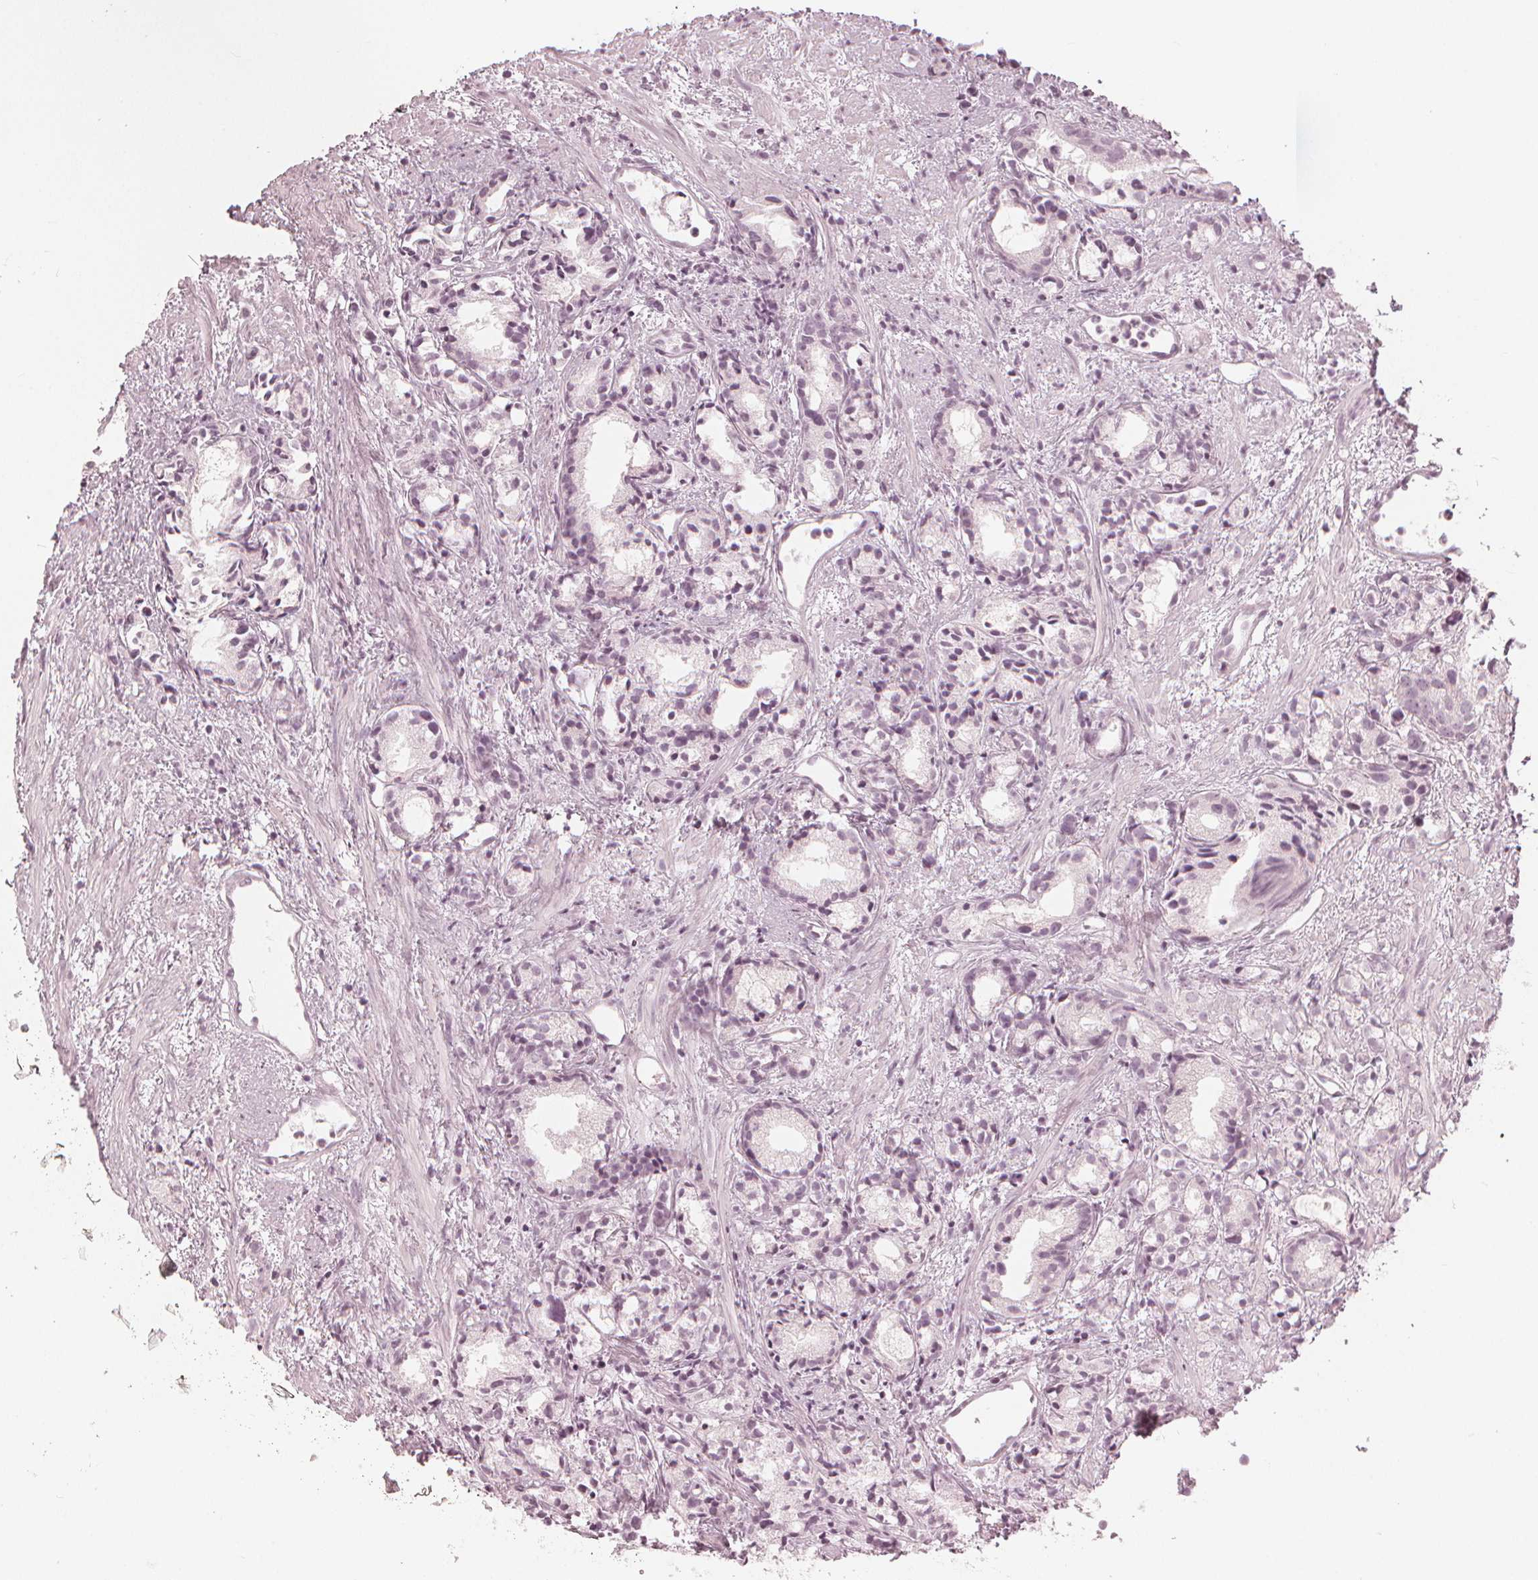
{"staining": {"intensity": "negative", "quantity": "none", "location": "none"}, "tissue": "prostate cancer", "cell_type": "Tumor cells", "image_type": "cancer", "snomed": [{"axis": "morphology", "description": "Adenocarcinoma, High grade"}, {"axis": "topography", "description": "Prostate"}], "caption": "This is an immunohistochemistry histopathology image of human prostate cancer (adenocarcinoma (high-grade)). There is no staining in tumor cells.", "gene": "PAEP", "patient": {"sex": "male", "age": 79}}